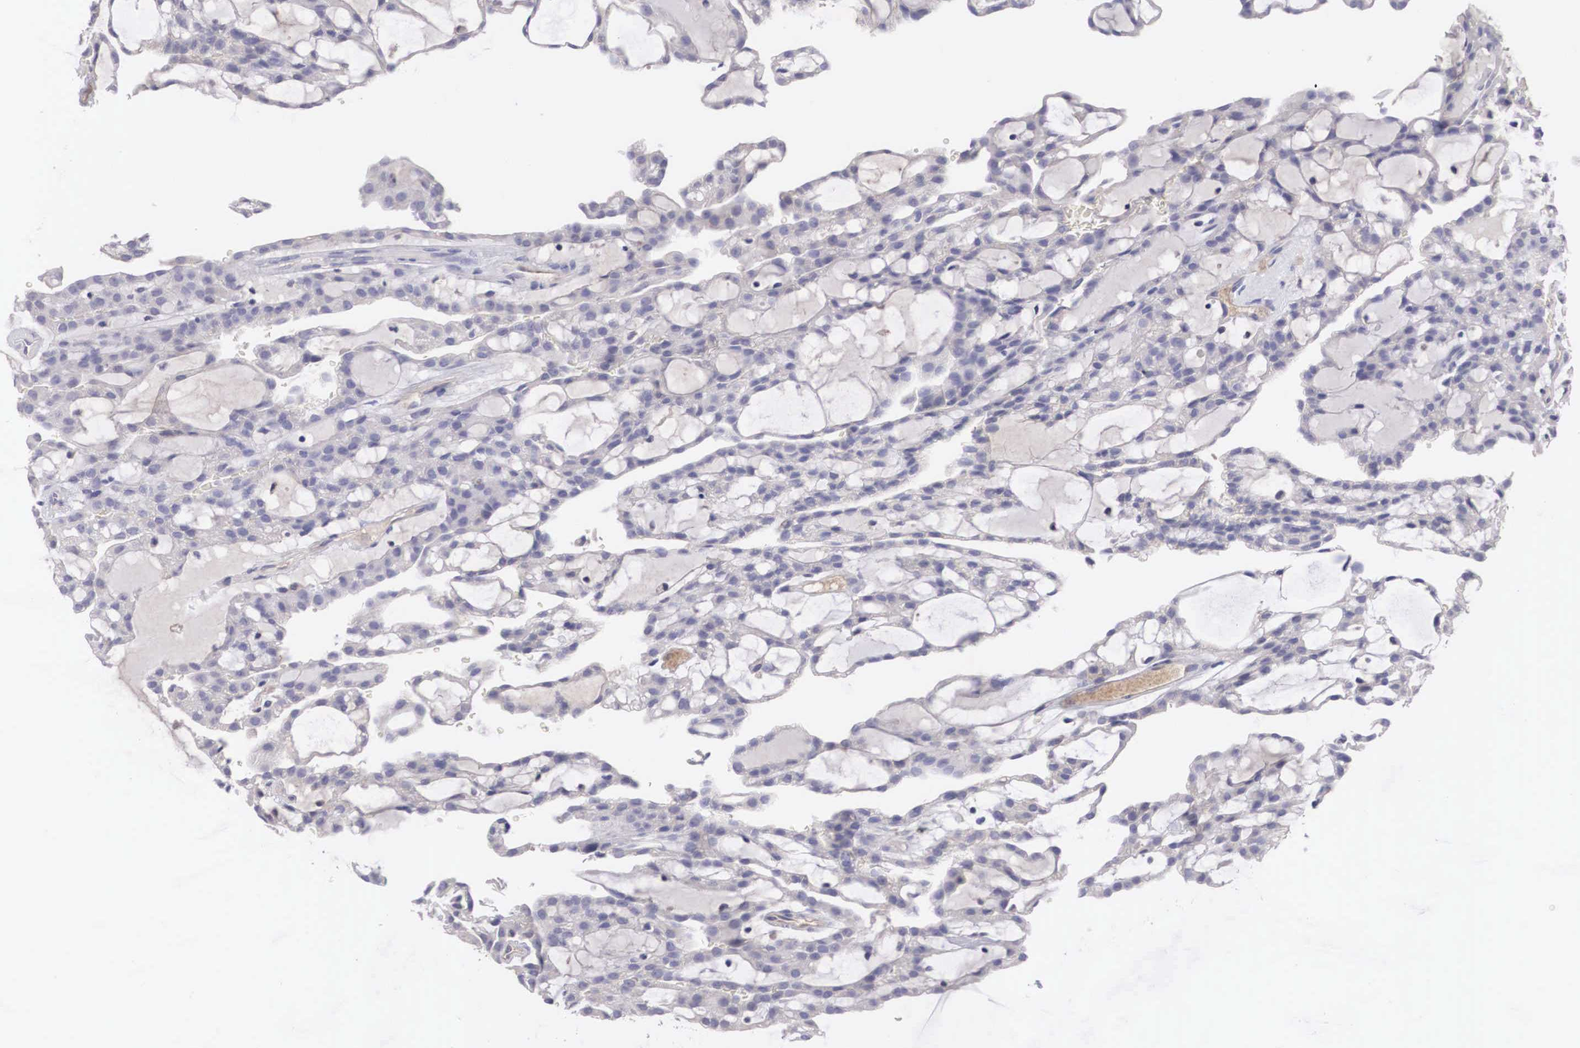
{"staining": {"intensity": "negative", "quantity": "none", "location": "none"}, "tissue": "renal cancer", "cell_type": "Tumor cells", "image_type": "cancer", "snomed": [{"axis": "morphology", "description": "Adenocarcinoma, NOS"}, {"axis": "topography", "description": "Kidney"}], "caption": "A high-resolution micrograph shows immunohistochemistry staining of renal cancer, which displays no significant expression in tumor cells.", "gene": "ABHD4", "patient": {"sex": "male", "age": 63}}